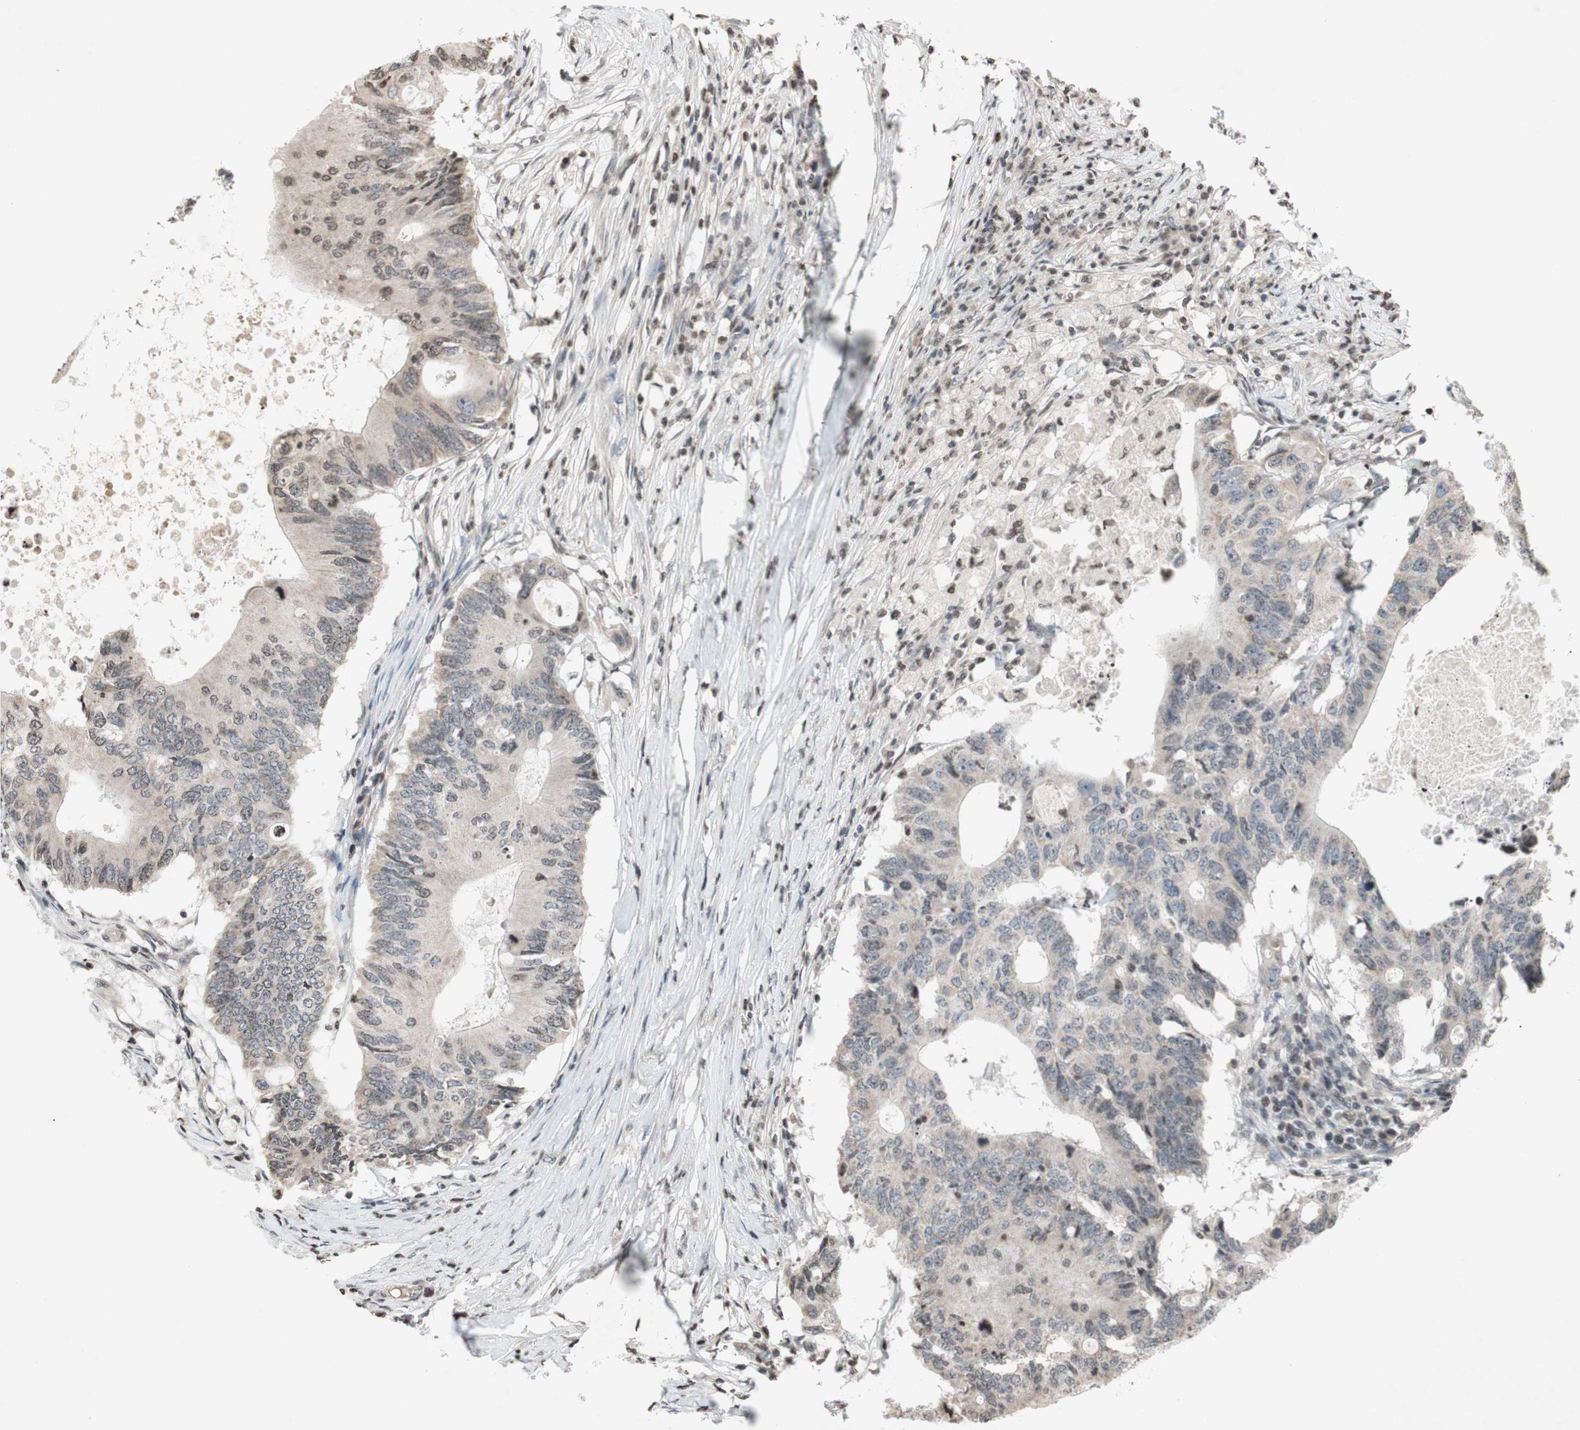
{"staining": {"intensity": "weak", "quantity": "<25%", "location": "cytoplasmic/membranous,nuclear"}, "tissue": "colorectal cancer", "cell_type": "Tumor cells", "image_type": "cancer", "snomed": [{"axis": "morphology", "description": "Adenocarcinoma, NOS"}, {"axis": "topography", "description": "Colon"}], "caption": "The image shows no staining of tumor cells in colorectal adenocarcinoma. The staining was performed using DAB (3,3'-diaminobenzidine) to visualize the protein expression in brown, while the nuclei were stained in blue with hematoxylin (Magnification: 20x).", "gene": "MCM6", "patient": {"sex": "male", "age": 71}}